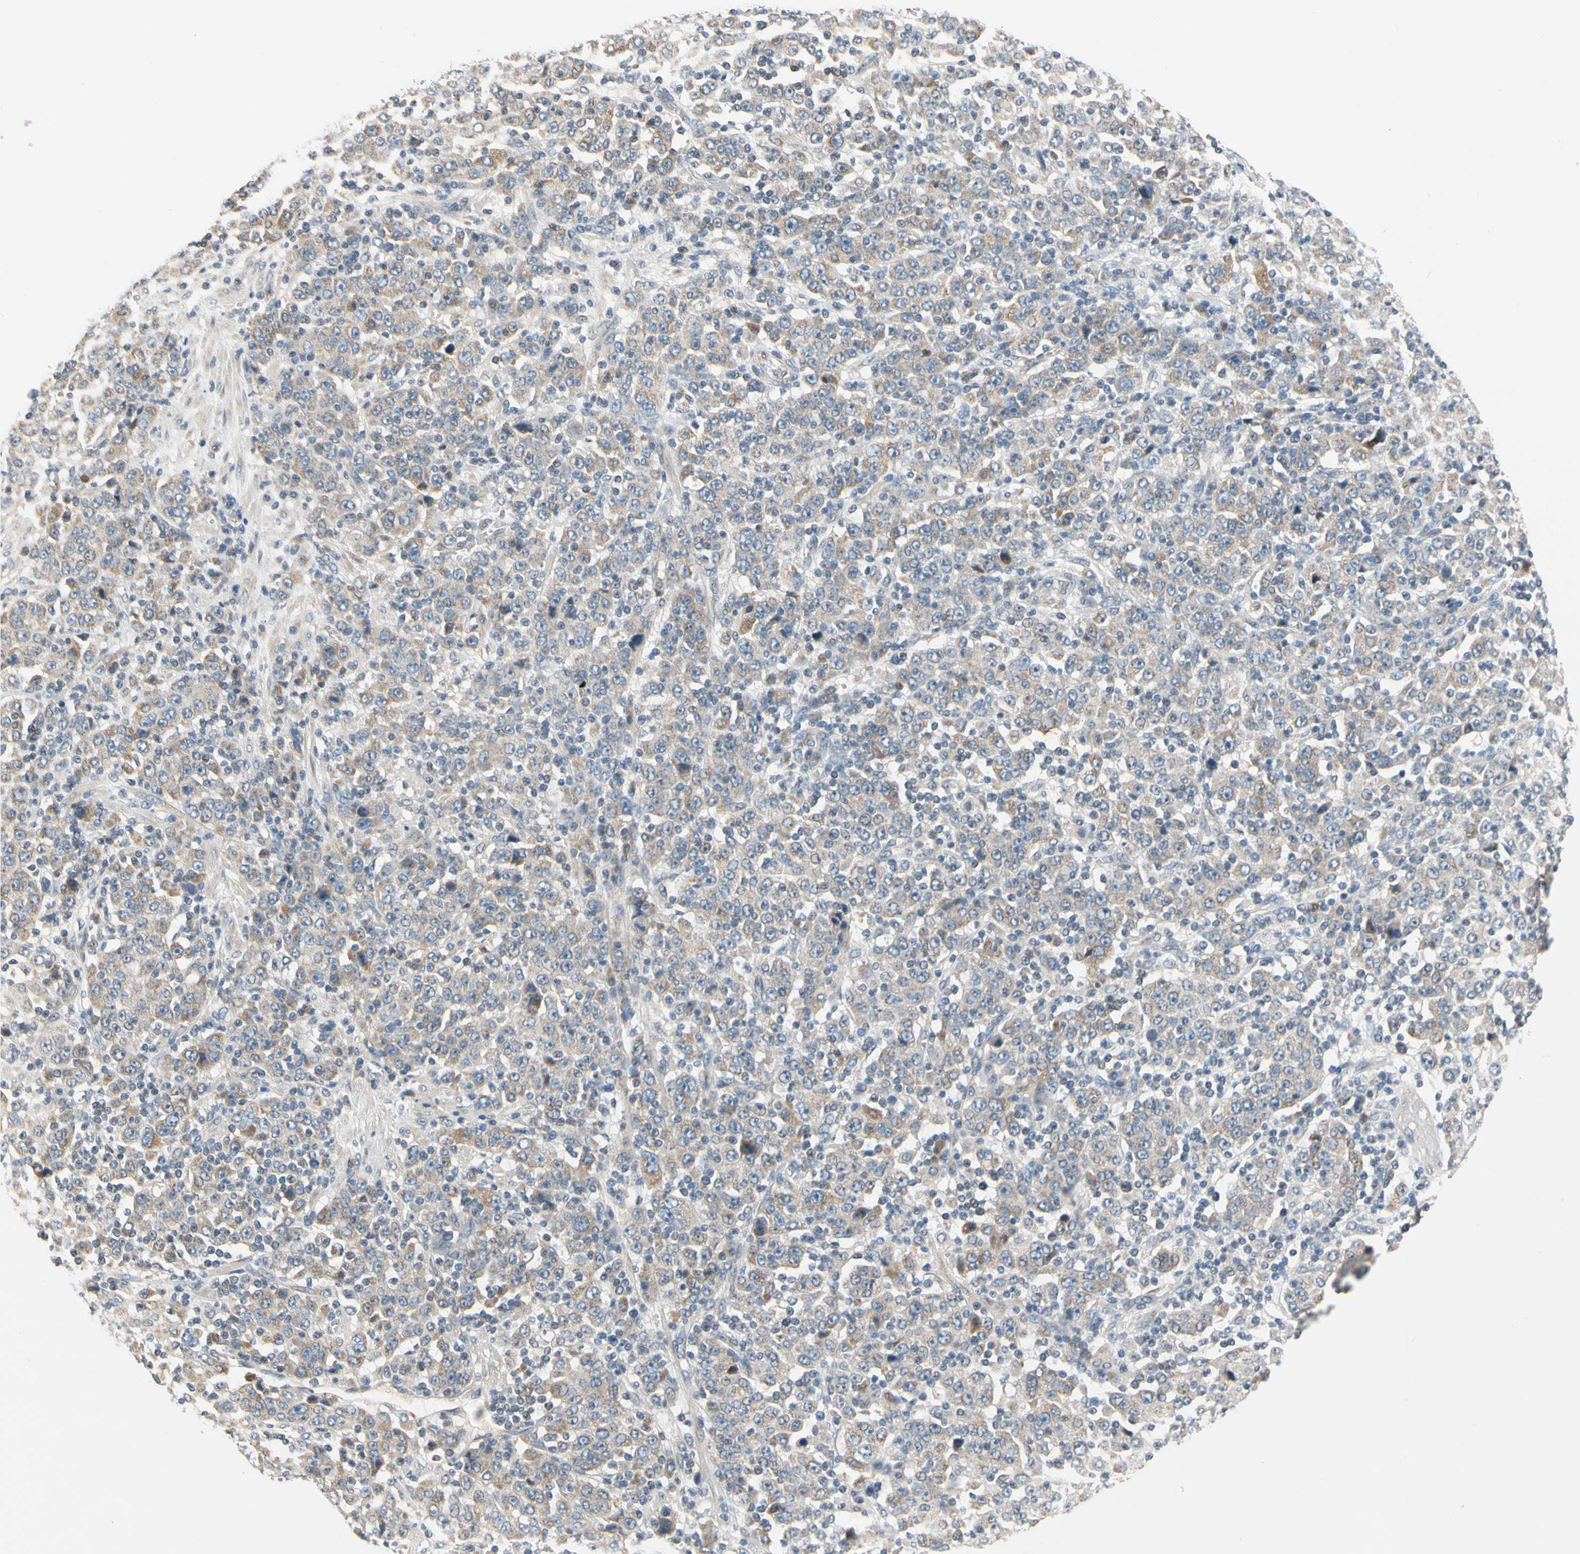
{"staining": {"intensity": "weak", "quantity": ">75%", "location": "cytoplasmic/membranous"}, "tissue": "stomach cancer", "cell_type": "Tumor cells", "image_type": "cancer", "snomed": [{"axis": "morphology", "description": "Normal tissue, NOS"}, {"axis": "morphology", "description": "Adenocarcinoma, NOS"}, {"axis": "topography", "description": "Stomach, upper"}, {"axis": "topography", "description": "Stomach"}], "caption": "About >75% of tumor cells in human stomach cancer (adenocarcinoma) demonstrate weak cytoplasmic/membranous protein expression as visualized by brown immunohistochemical staining.", "gene": "SOX30", "patient": {"sex": "male", "age": 59}}